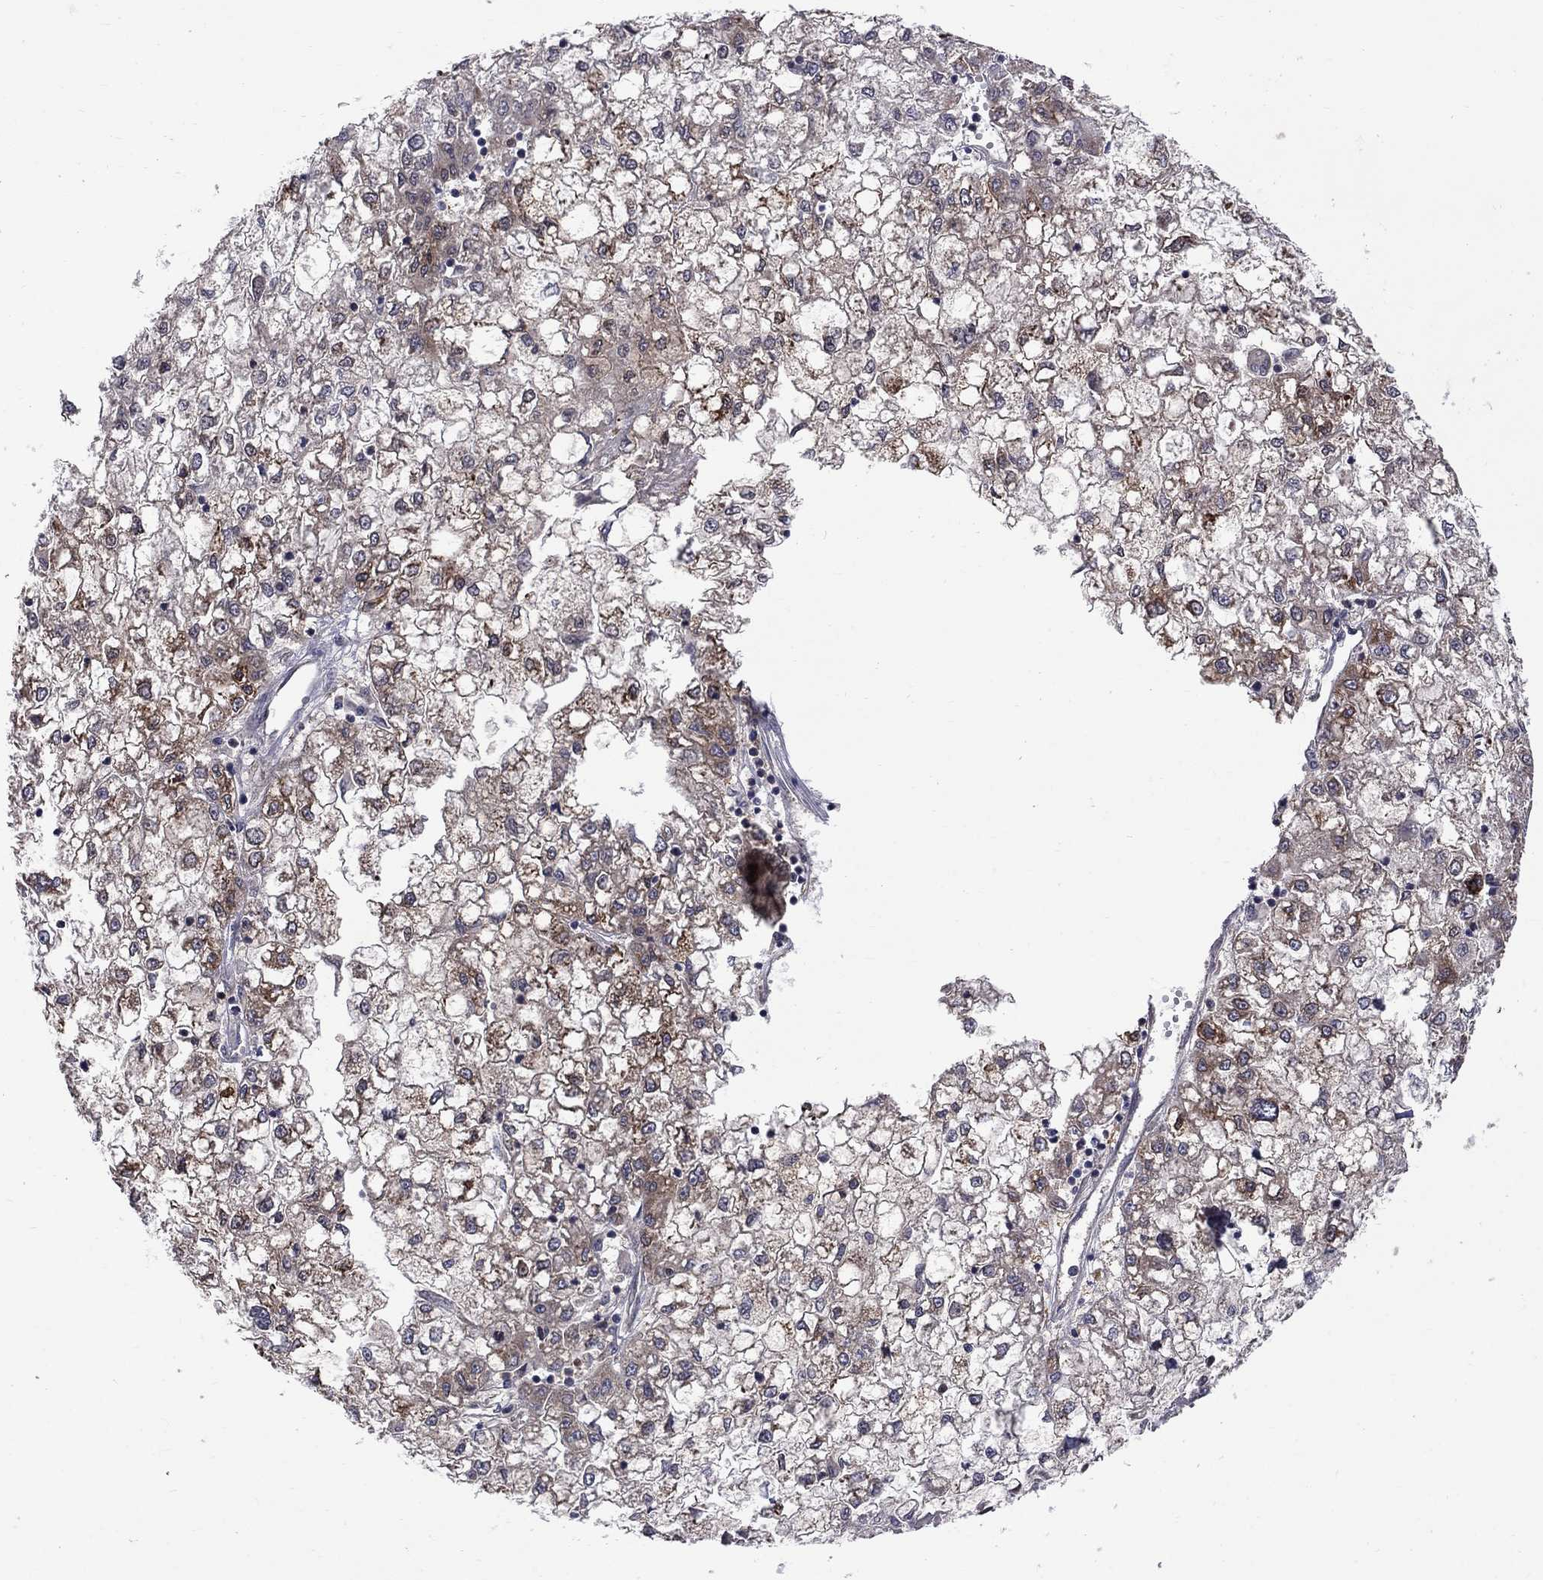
{"staining": {"intensity": "moderate", "quantity": "<25%", "location": "cytoplasmic/membranous"}, "tissue": "liver cancer", "cell_type": "Tumor cells", "image_type": "cancer", "snomed": [{"axis": "morphology", "description": "Carcinoma, Hepatocellular, NOS"}, {"axis": "topography", "description": "Liver"}], "caption": "Liver cancer (hepatocellular carcinoma) was stained to show a protein in brown. There is low levels of moderate cytoplasmic/membranous staining in approximately <25% of tumor cells.", "gene": "HKDC1", "patient": {"sex": "male", "age": 40}}